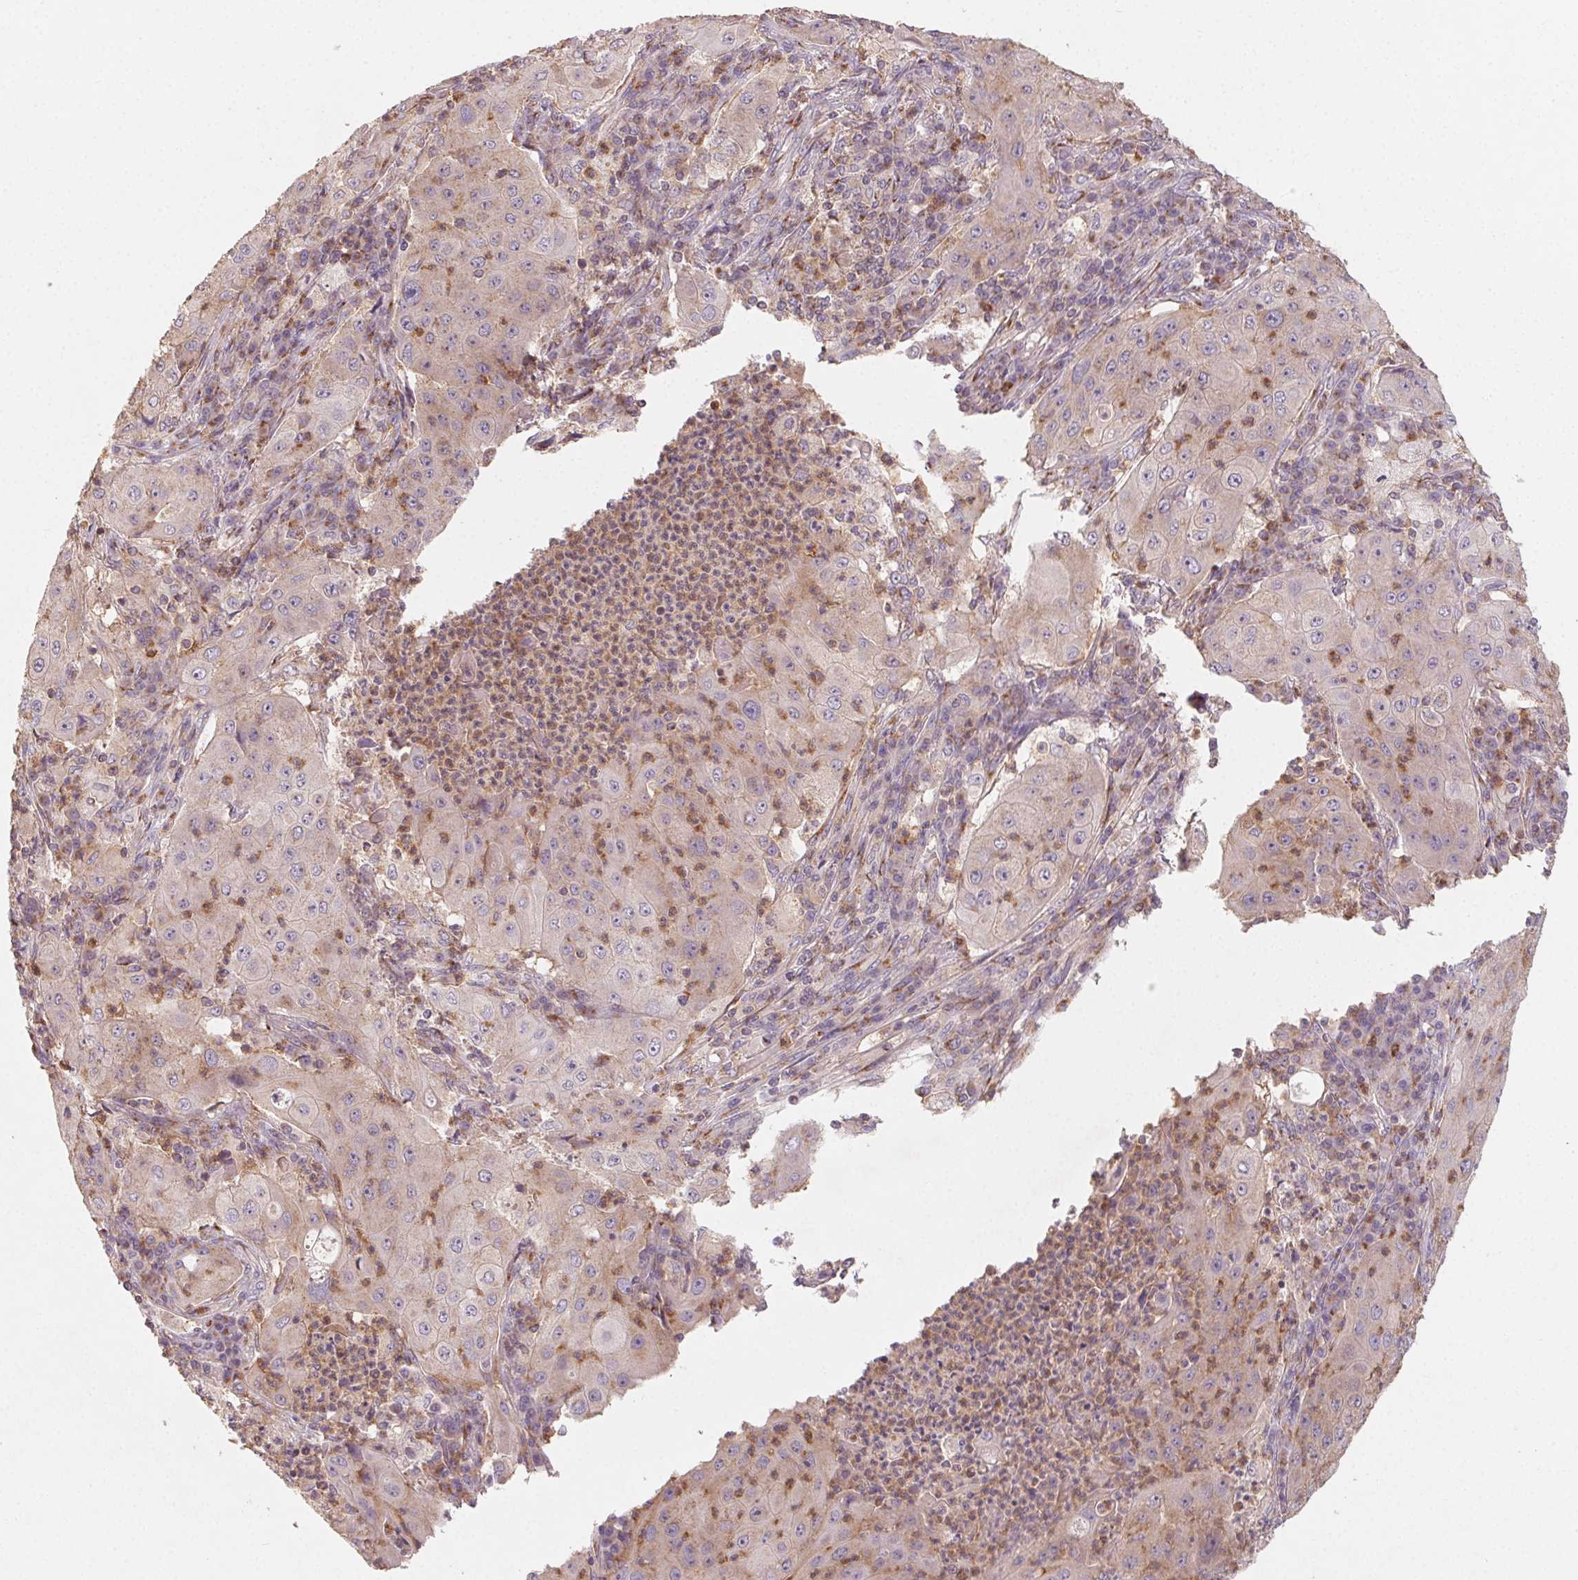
{"staining": {"intensity": "weak", "quantity": ">75%", "location": "cytoplasmic/membranous"}, "tissue": "lung cancer", "cell_type": "Tumor cells", "image_type": "cancer", "snomed": [{"axis": "morphology", "description": "Squamous cell carcinoma, NOS"}, {"axis": "topography", "description": "Lung"}], "caption": "IHC (DAB (3,3'-diaminobenzidine)) staining of lung squamous cell carcinoma displays weak cytoplasmic/membranous protein expression in approximately >75% of tumor cells.", "gene": "AP1S1", "patient": {"sex": "female", "age": 59}}